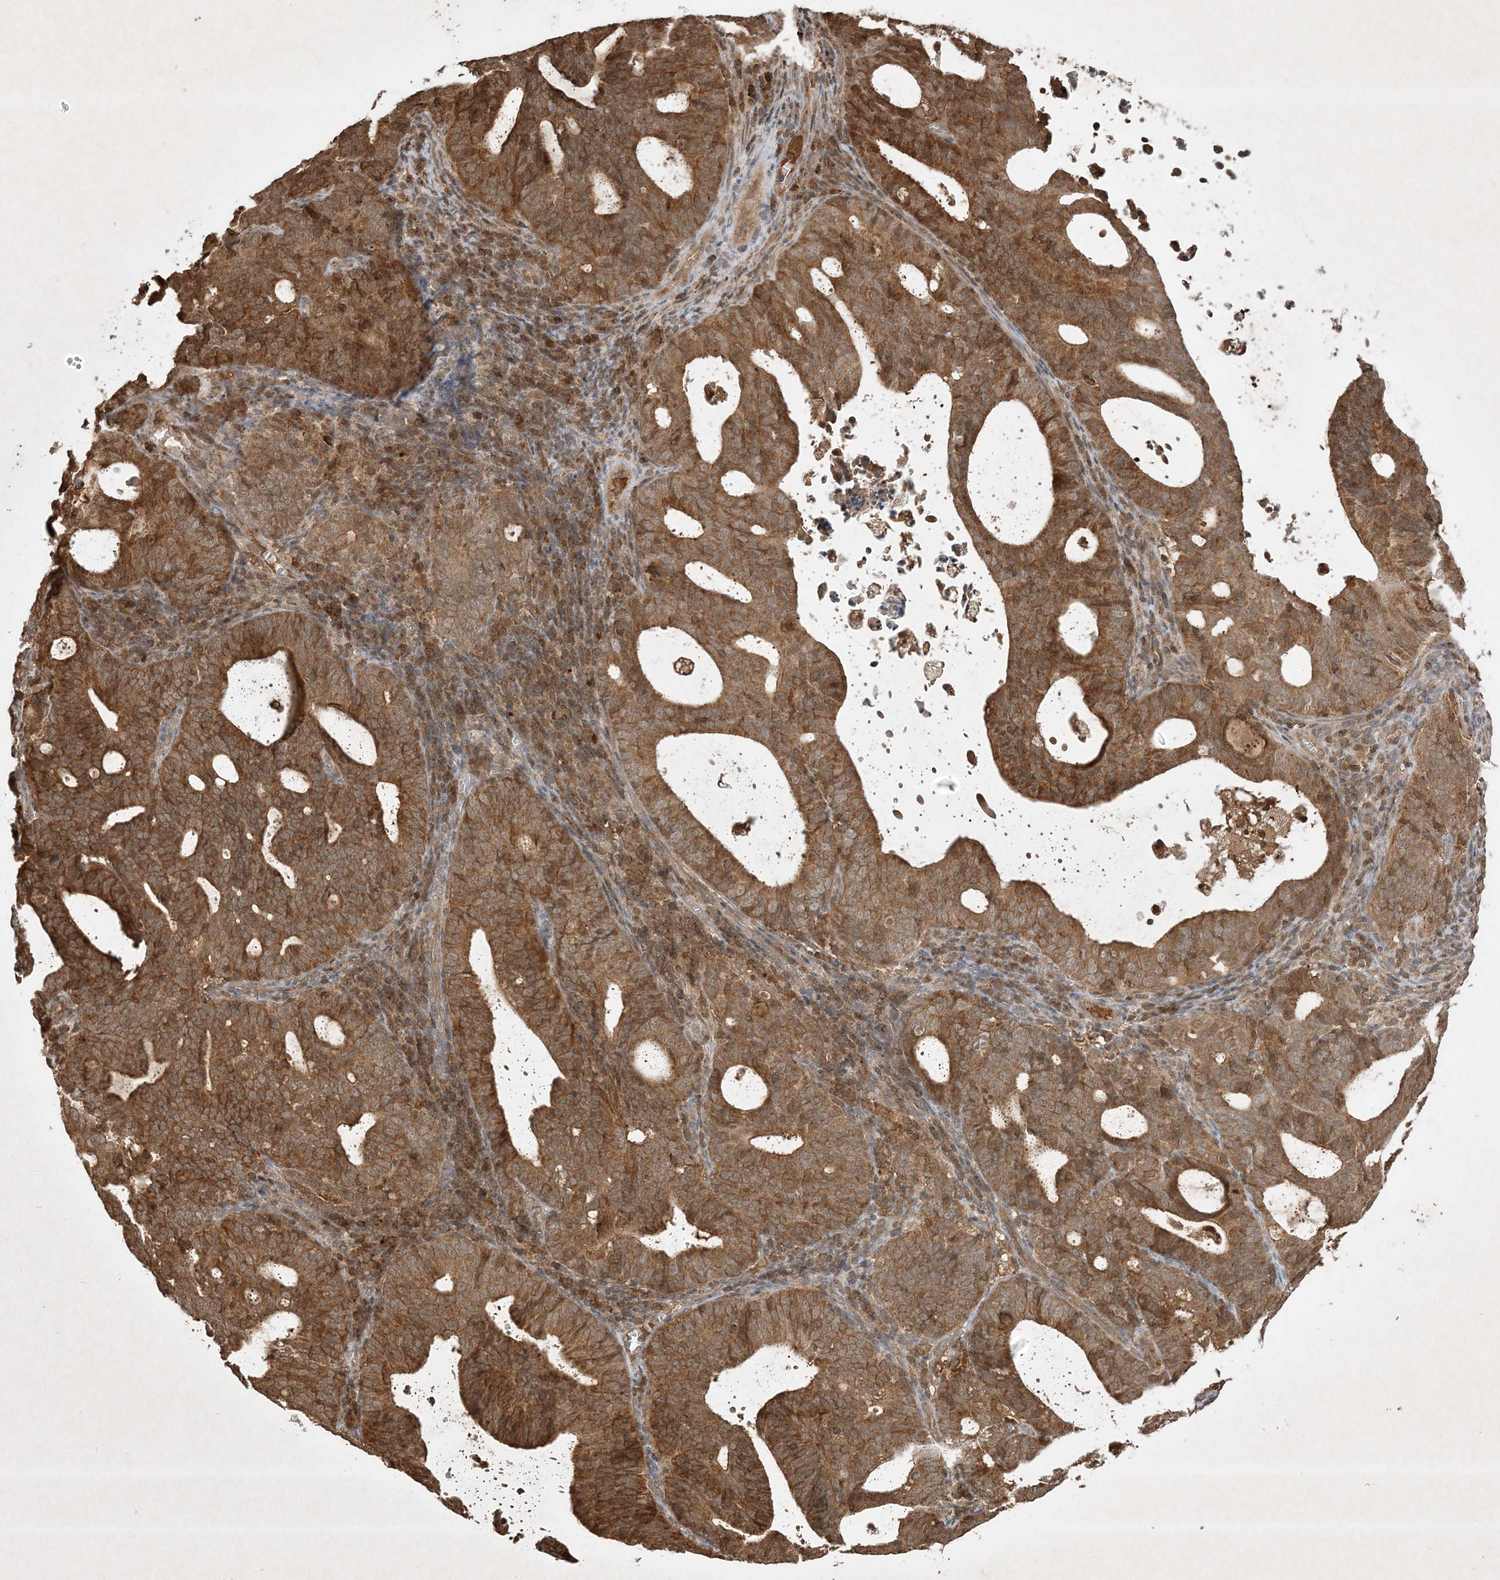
{"staining": {"intensity": "strong", "quantity": ">75%", "location": "cytoplasmic/membranous"}, "tissue": "endometrial cancer", "cell_type": "Tumor cells", "image_type": "cancer", "snomed": [{"axis": "morphology", "description": "Adenocarcinoma, NOS"}, {"axis": "topography", "description": "Uterus"}], "caption": "Endometrial cancer (adenocarcinoma) tissue shows strong cytoplasmic/membranous positivity in approximately >75% of tumor cells Using DAB (3,3'-diaminobenzidine) (brown) and hematoxylin (blue) stains, captured at high magnification using brightfield microscopy.", "gene": "PLTP", "patient": {"sex": "female", "age": 83}}